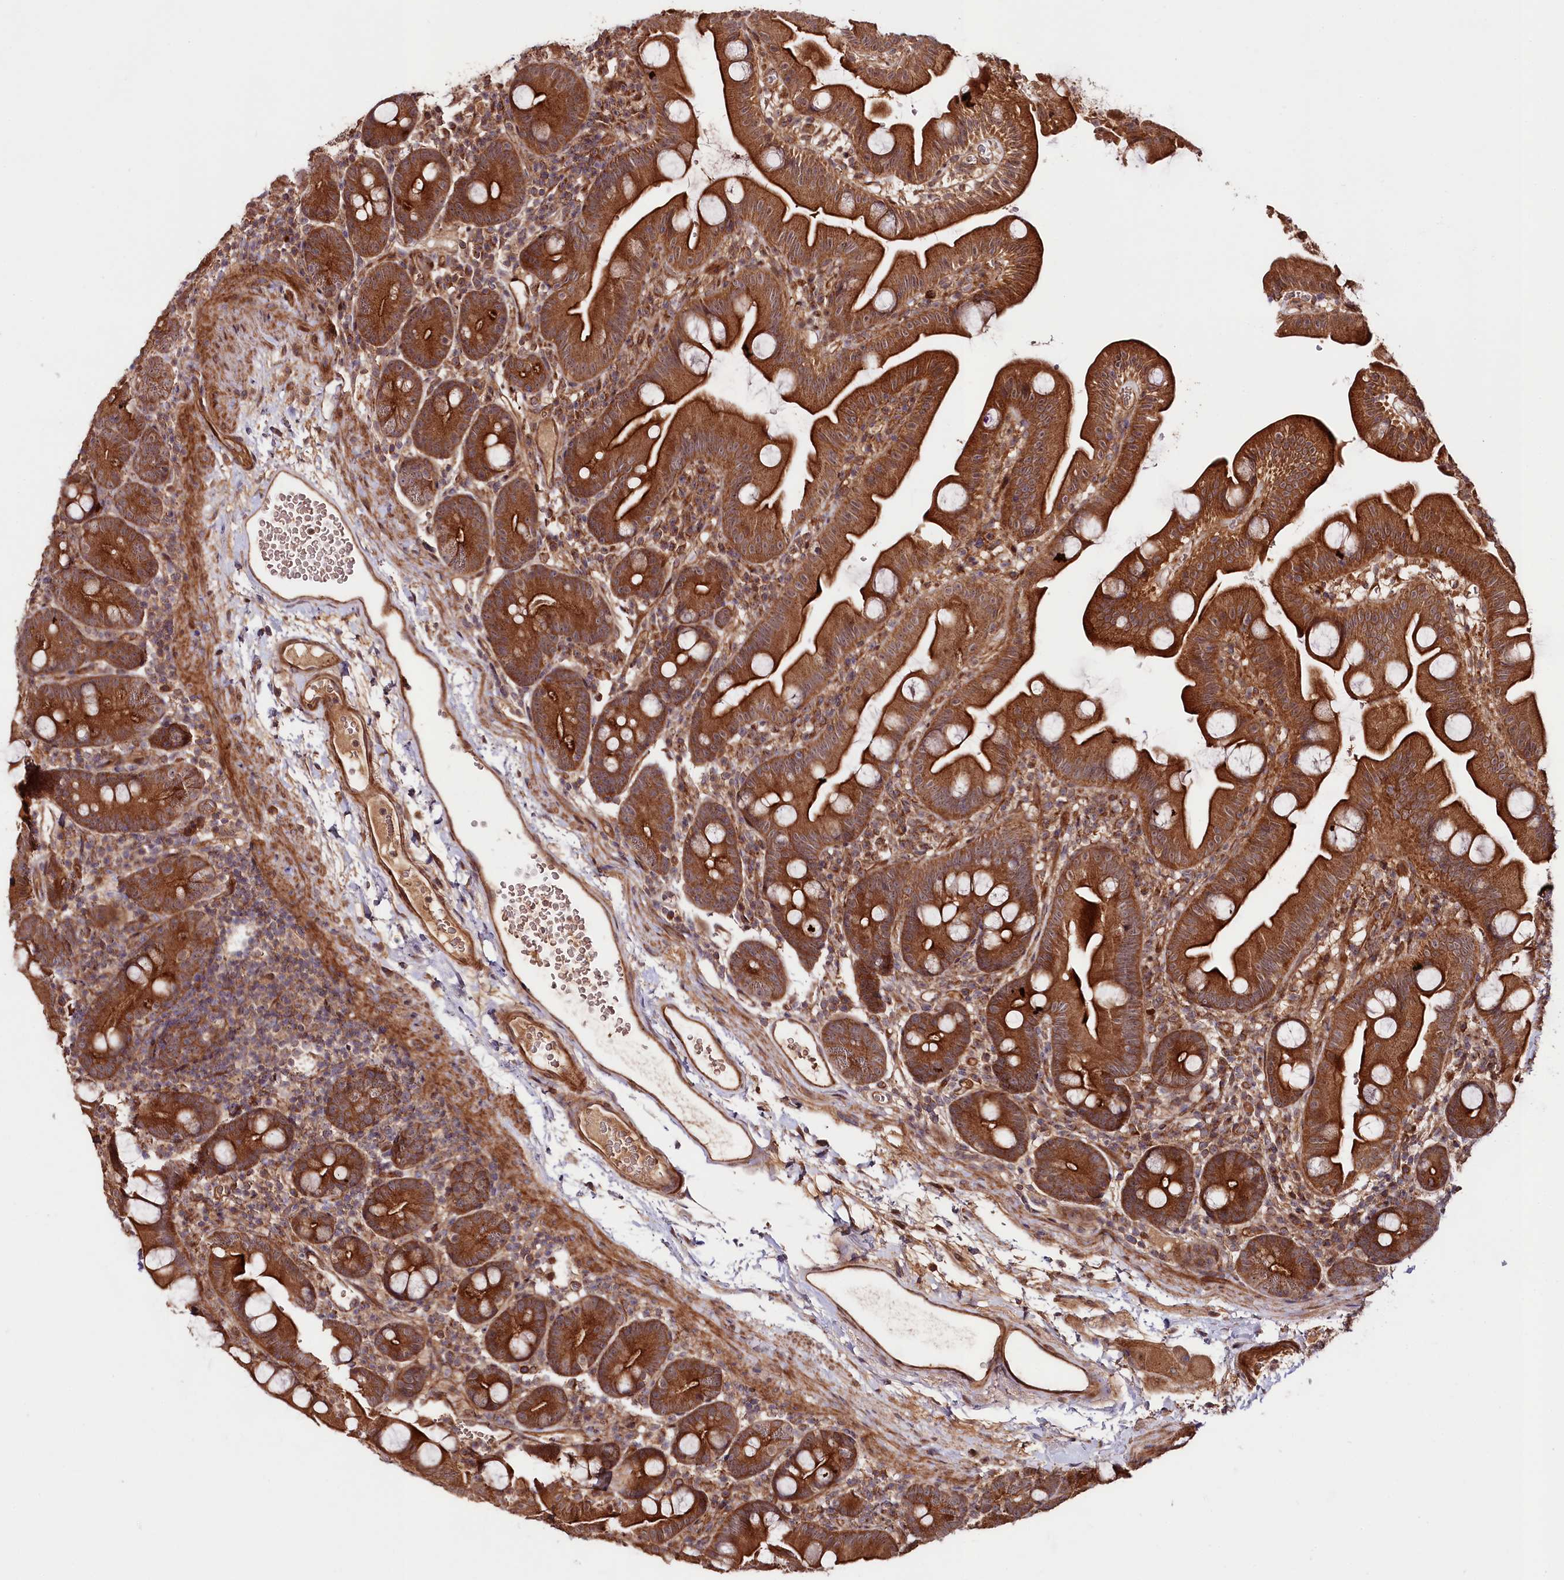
{"staining": {"intensity": "strong", "quantity": ">75%", "location": "cytoplasmic/membranous"}, "tissue": "small intestine", "cell_type": "Glandular cells", "image_type": "normal", "snomed": [{"axis": "morphology", "description": "Normal tissue, NOS"}, {"axis": "topography", "description": "Small intestine"}], "caption": "Immunohistochemistry of unremarkable small intestine demonstrates high levels of strong cytoplasmic/membranous positivity in about >75% of glandular cells.", "gene": "NEDD1", "patient": {"sex": "female", "age": 68}}